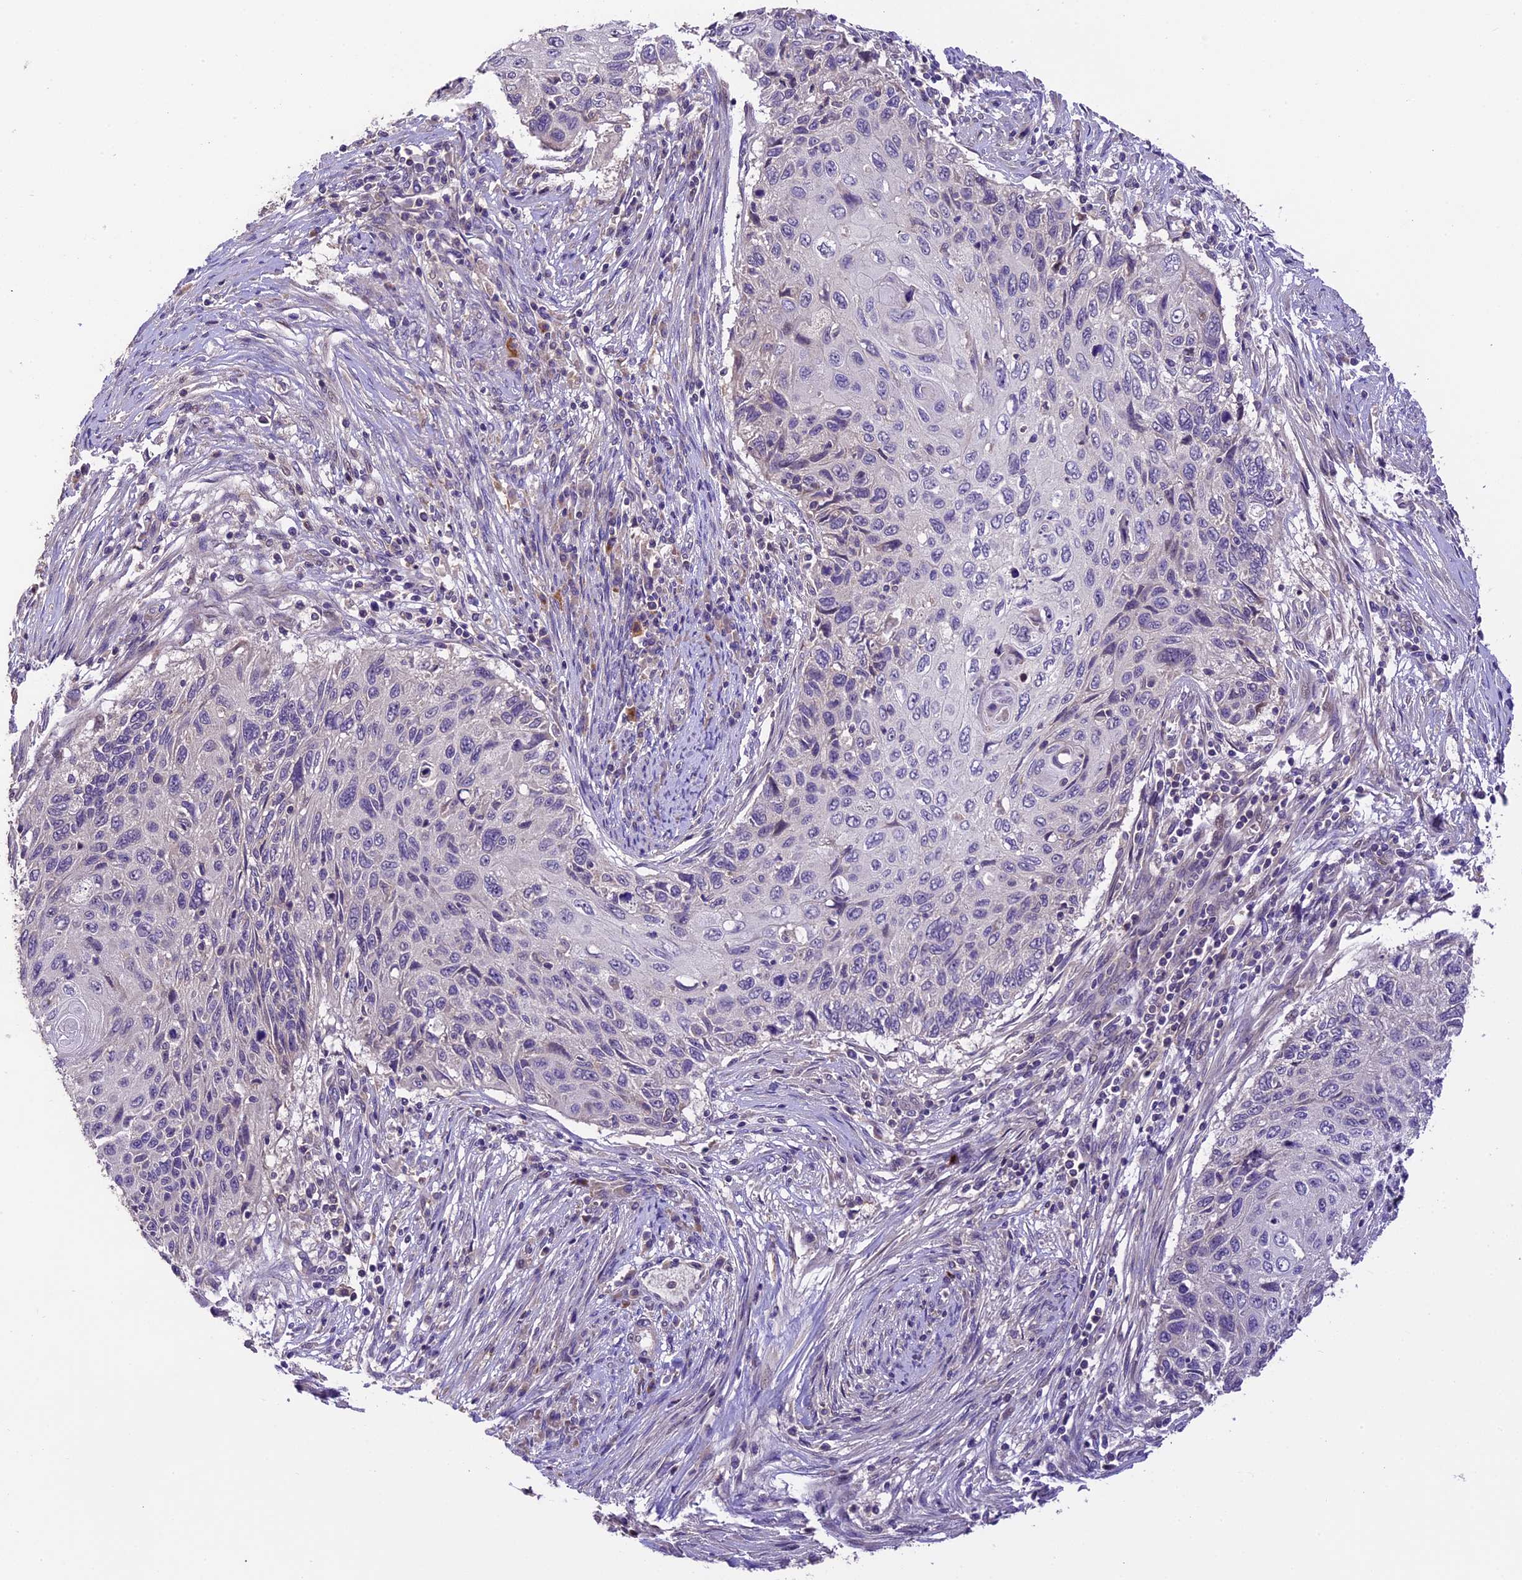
{"staining": {"intensity": "negative", "quantity": "none", "location": "none"}, "tissue": "cervical cancer", "cell_type": "Tumor cells", "image_type": "cancer", "snomed": [{"axis": "morphology", "description": "Squamous cell carcinoma, NOS"}, {"axis": "topography", "description": "Cervix"}], "caption": "Immunohistochemical staining of human cervical cancer (squamous cell carcinoma) reveals no significant positivity in tumor cells.", "gene": "DGKH", "patient": {"sex": "female", "age": 70}}